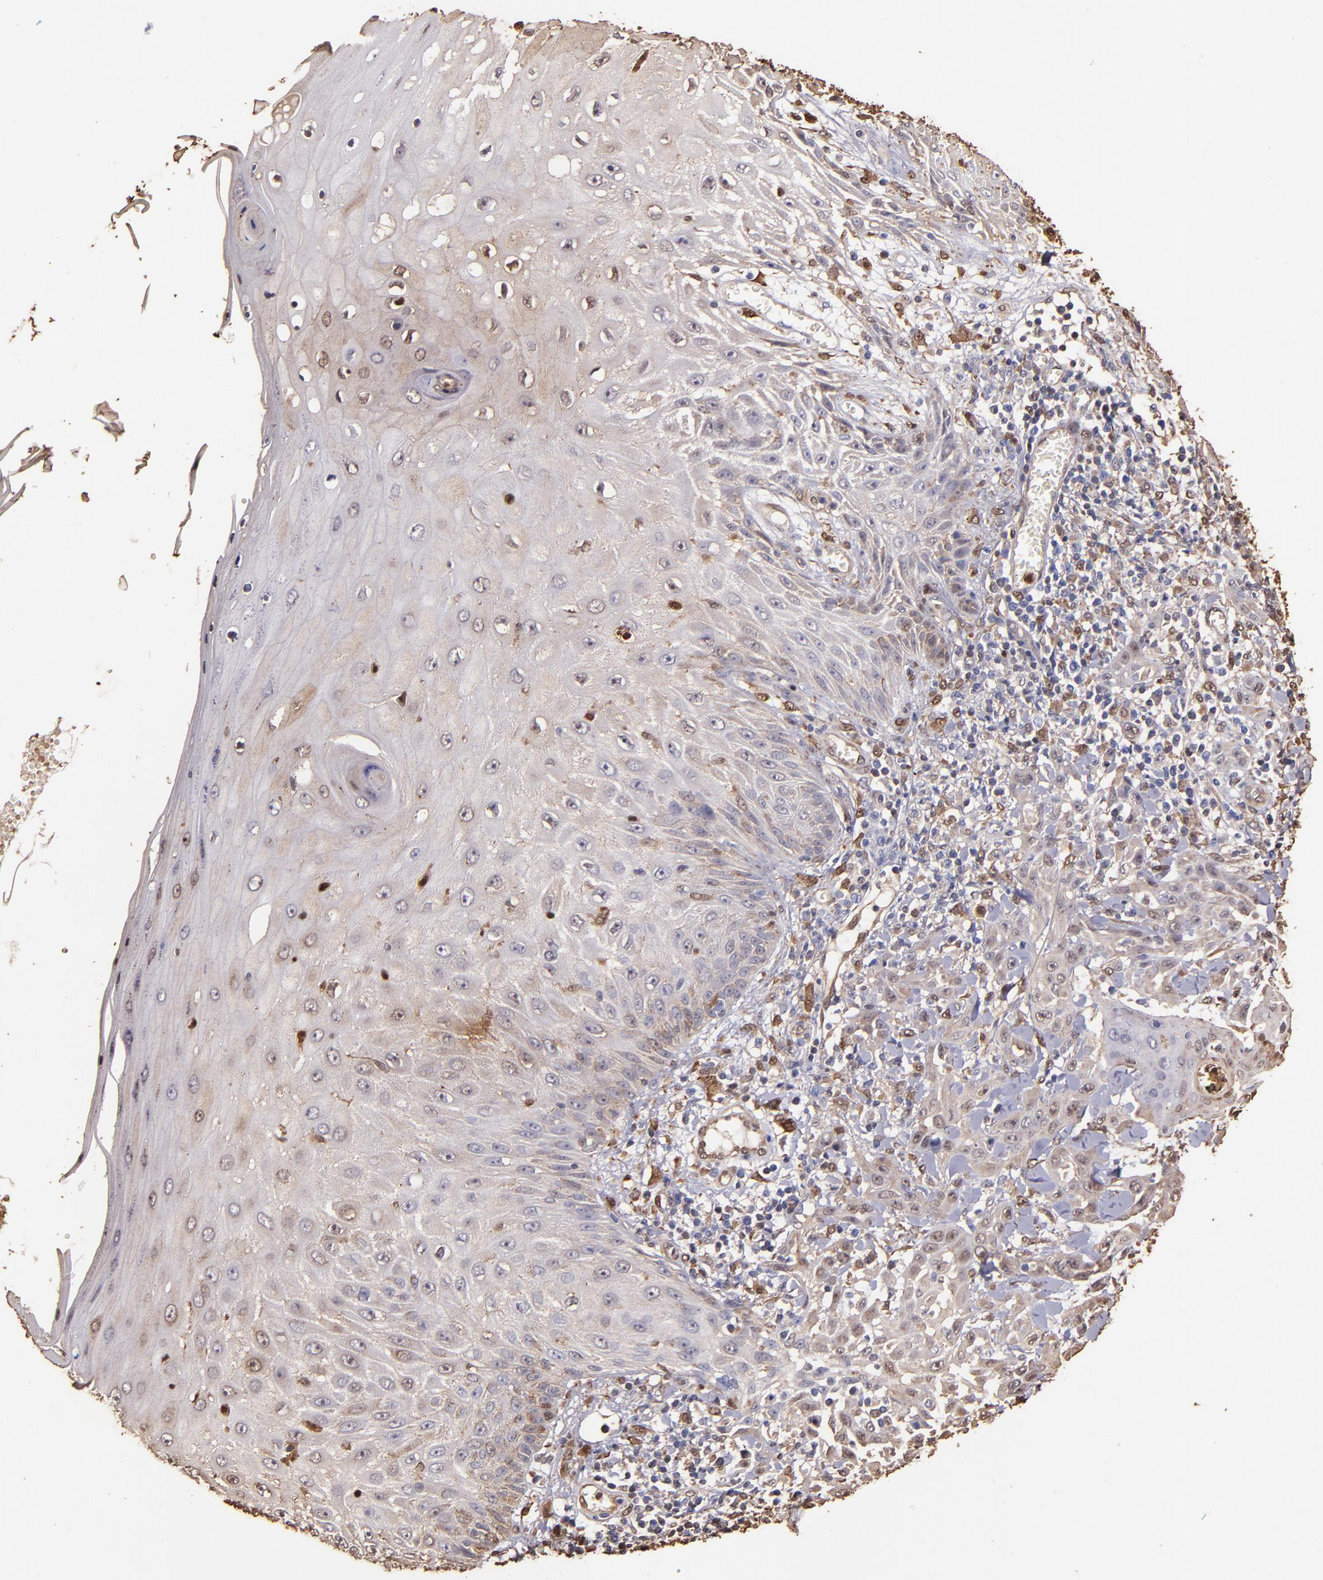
{"staining": {"intensity": "weak", "quantity": "25%-75%", "location": "cytoplasmic/membranous"}, "tissue": "skin cancer", "cell_type": "Tumor cells", "image_type": "cancer", "snomed": [{"axis": "morphology", "description": "Squamous cell carcinoma, NOS"}, {"axis": "topography", "description": "Skin"}], "caption": "This histopathology image displays IHC staining of human skin cancer, with low weak cytoplasmic/membranous expression in approximately 25%-75% of tumor cells.", "gene": "S100A6", "patient": {"sex": "male", "age": 24}}